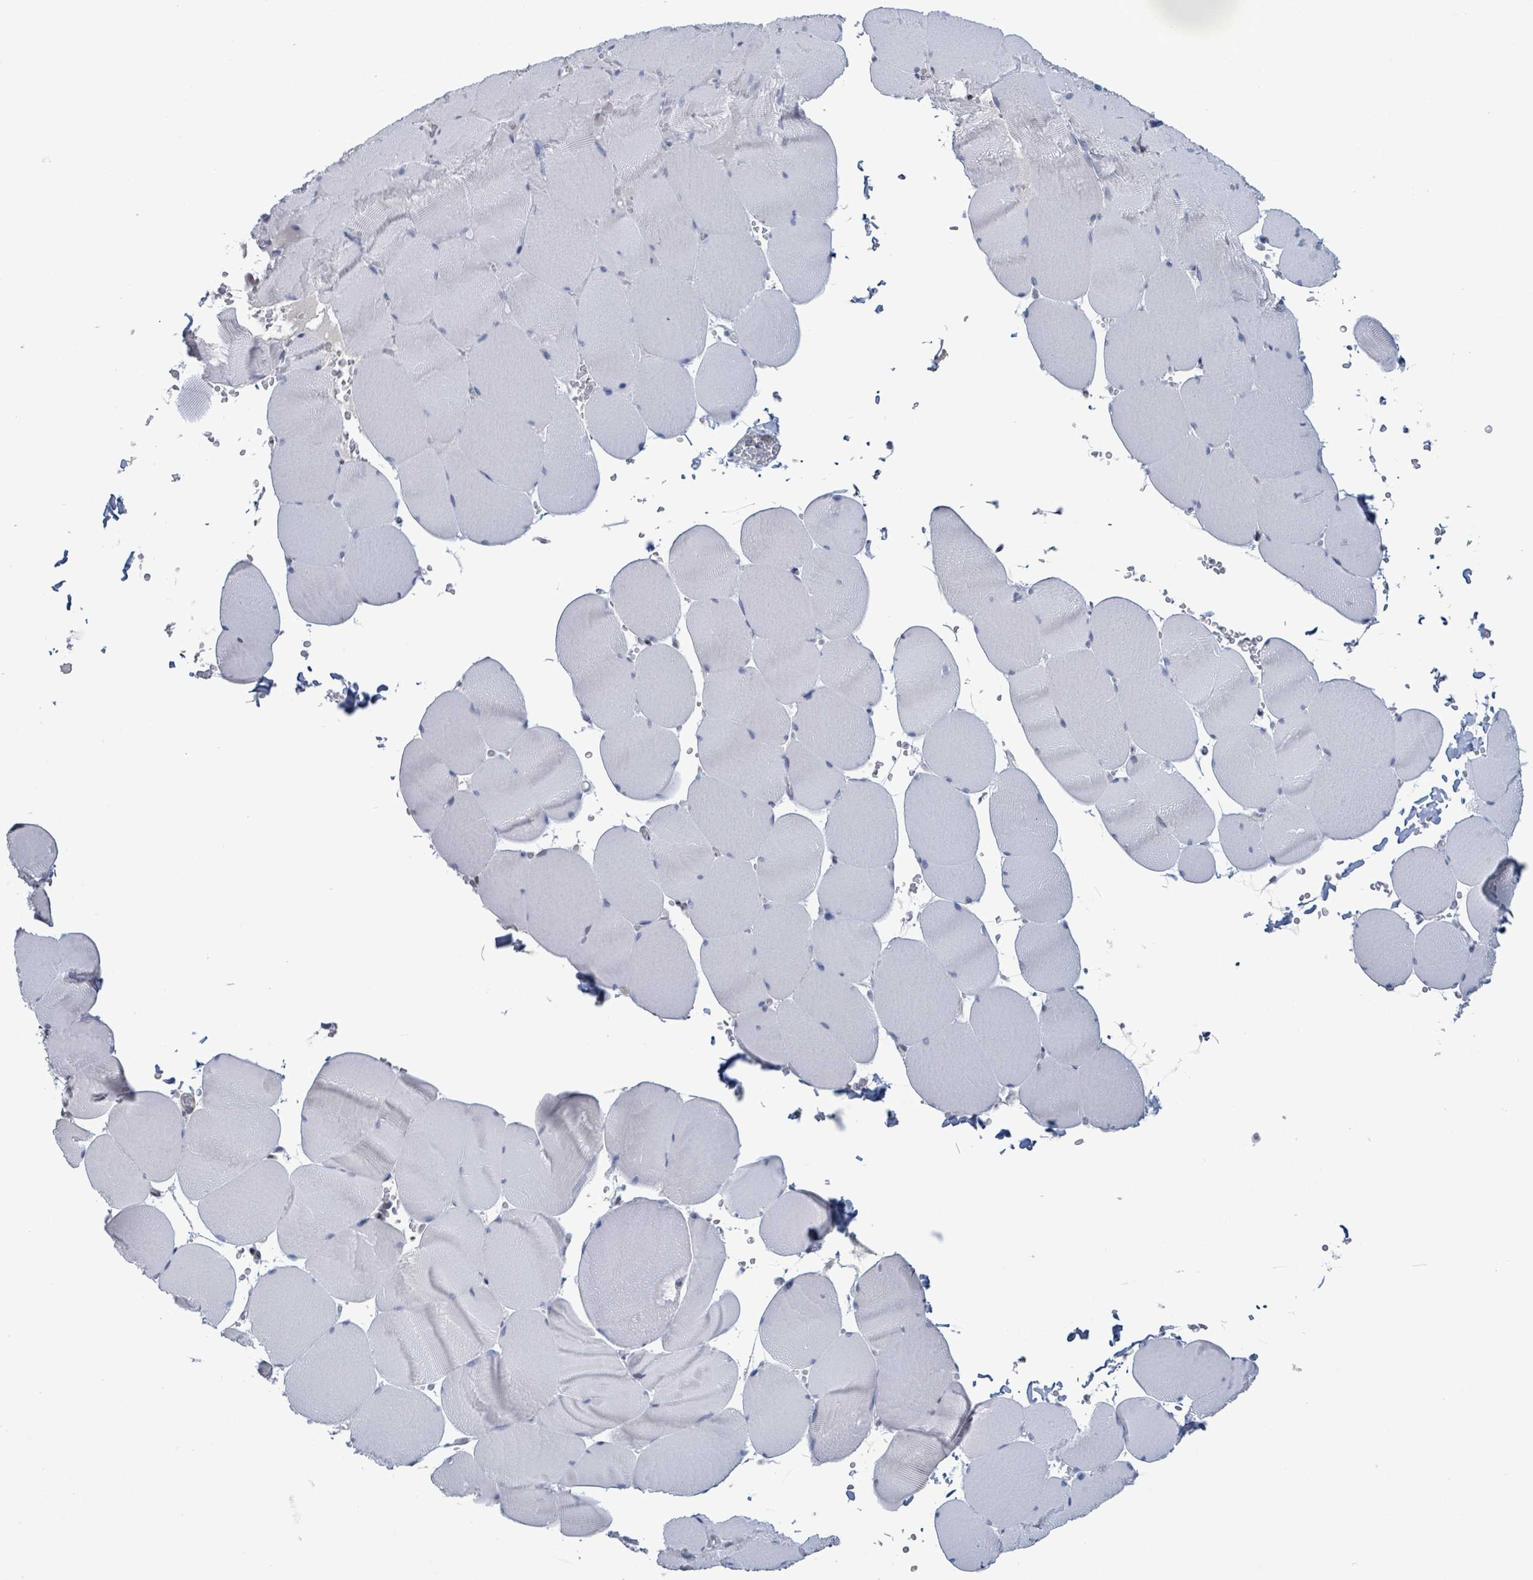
{"staining": {"intensity": "negative", "quantity": "none", "location": "none"}, "tissue": "skeletal muscle", "cell_type": "Myocytes", "image_type": "normal", "snomed": [{"axis": "morphology", "description": "Normal tissue, NOS"}, {"axis": "topography", "description": "Skeletal muscle"}, {"axis": "topography", "description": "Head-Neck"}], "caption": "High magnification brightfield microscopy of unremarkable skeletal muscle stained with DAB (3,3'-diaminobenzidine) (brown) and counterstained with hematoxylin (blue): myocytes show no significant expression.", "gene": "NTN3", "patient": {"sex": "male", "age": 66}}